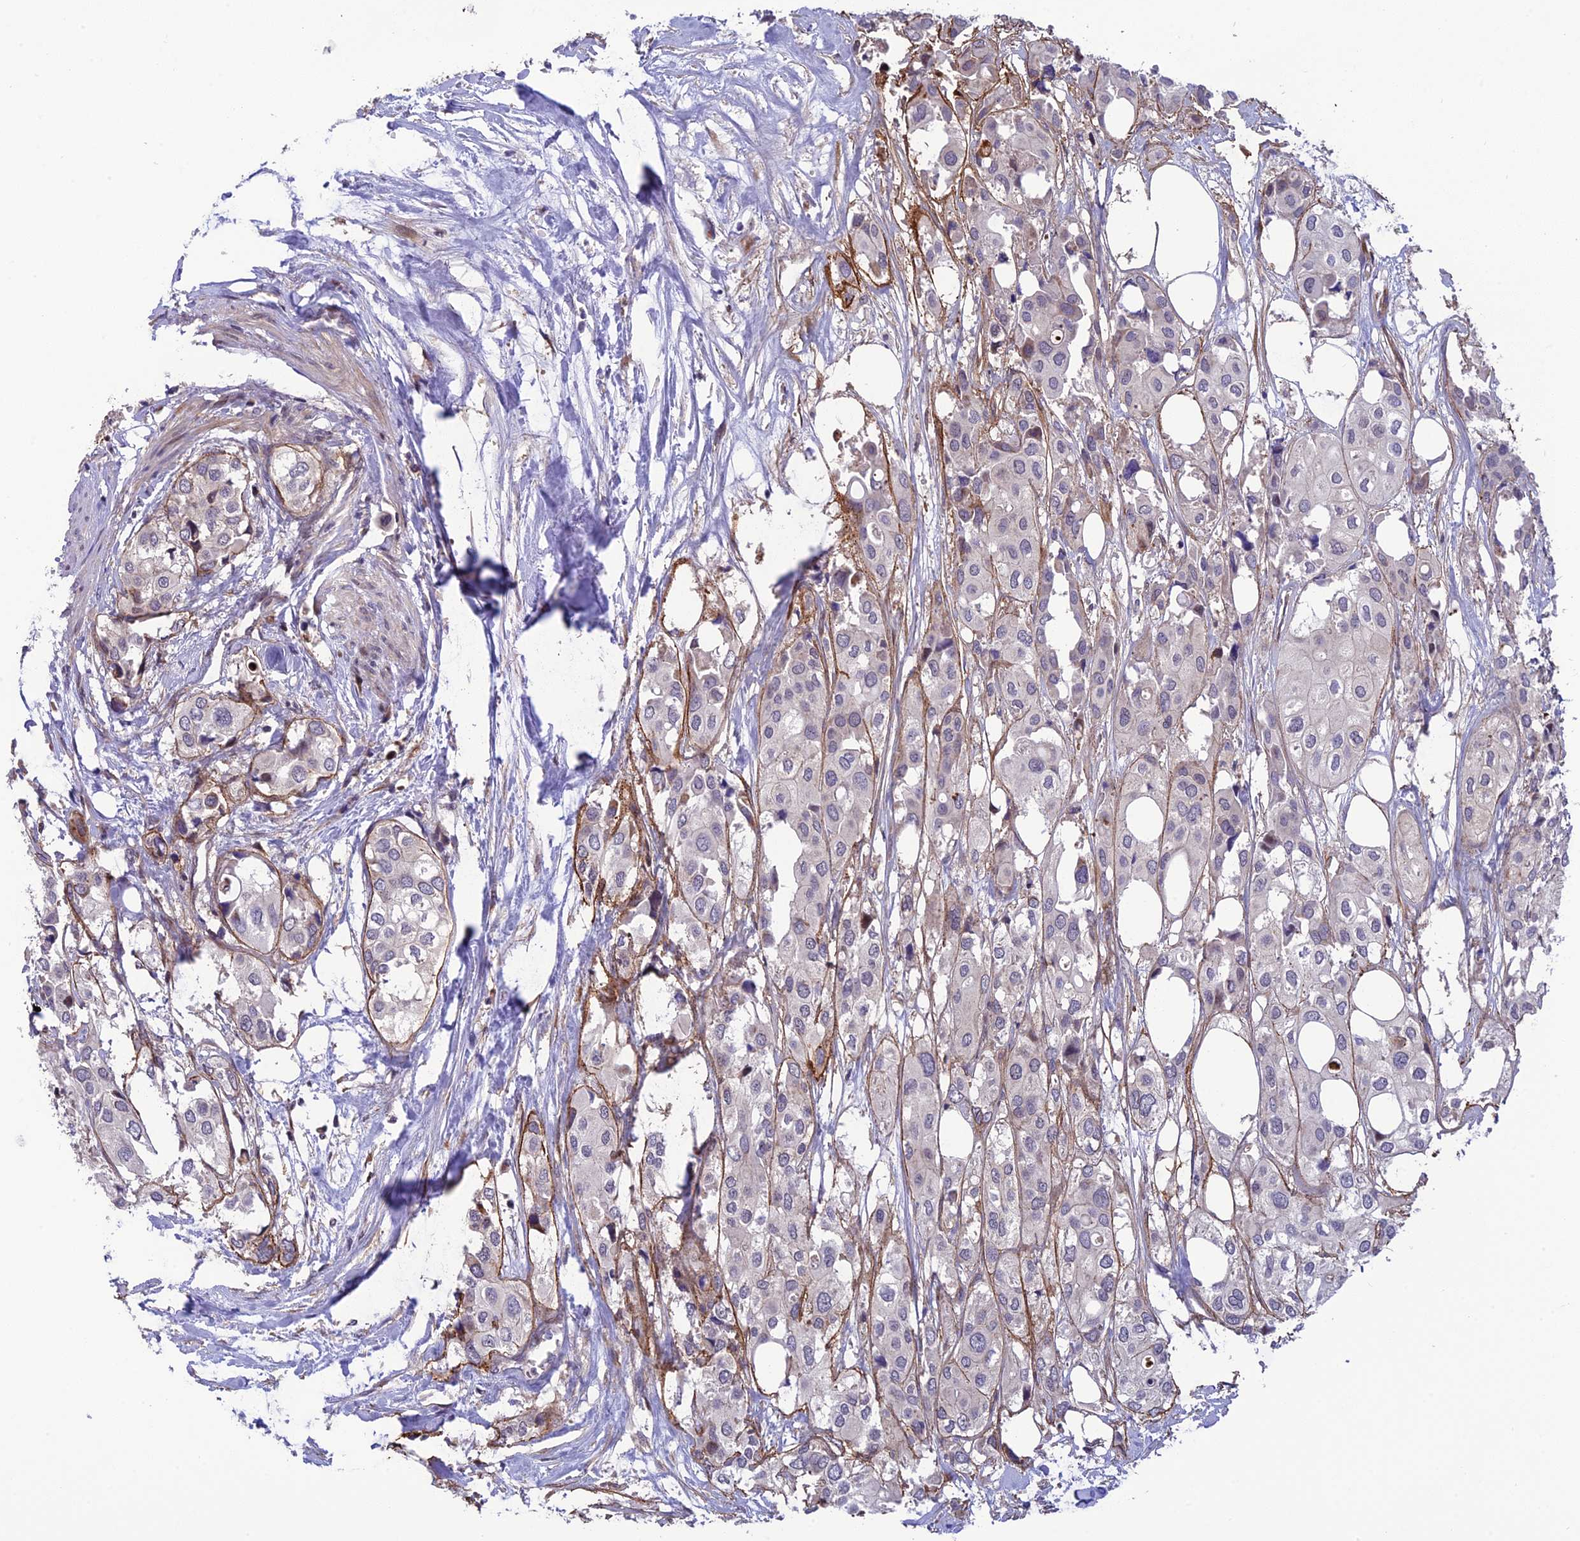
{"staining": {"intensity": "negative", "quantity": "none", "location": "none"}, "tissue": "urothelial cancer", "cell_type": "Tumor cells", "image_type": "cancer", "snomed": [{"axis": "morphology", "description": "Urothelial carcinoma, High grade"}, {"axis": "topography", "description": "Urinary bladder"}], "caption": "IHC image of neoplastic tissue: human high-grade urothelial carcinoma stained with DAB shows no significant protein expression in tumor cells. (DAB IHC visualized using brightfield microscopy, high magnification).", "gene": "SMIM7", "patient": {"sex": "male", "age": 64}}